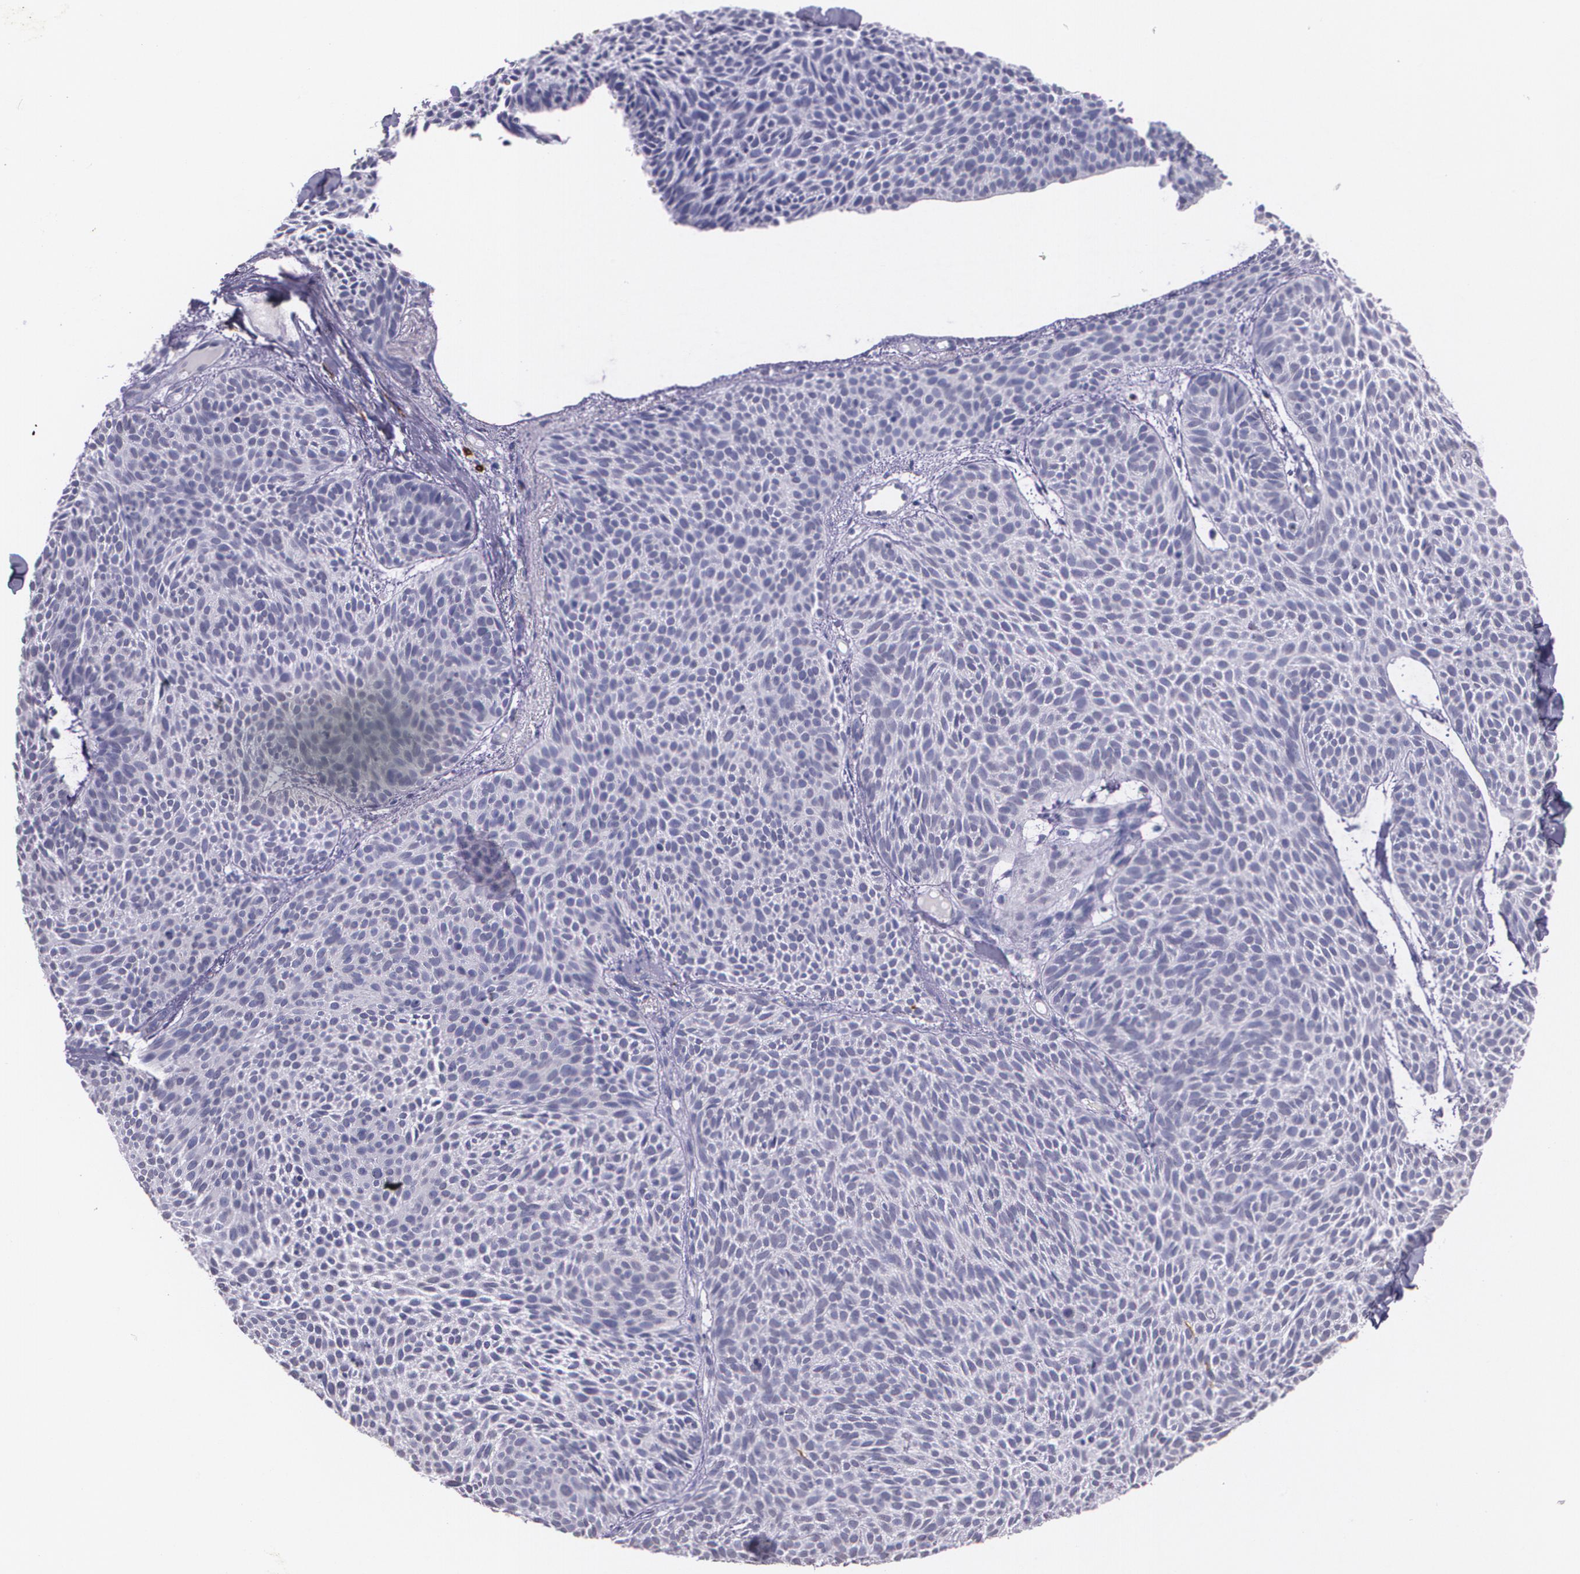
{"staining": {"intensity": "negative", "quantity": "none", "location": "none"}, "tissue": "skin cancer", "cell_type": "Tumor cells", "image_type": "cancer", "snomed": [{"axis": "morphology", "description": "Basal cell carcinoma"}, {"axis": "topography", "description": "Skin"}], "caption": "Immunohistochemical staining of skin cancer shows no significant positivity in tumor cells.", "gene": "RTN1", "patient": {"sex": "male", "age": 84}}